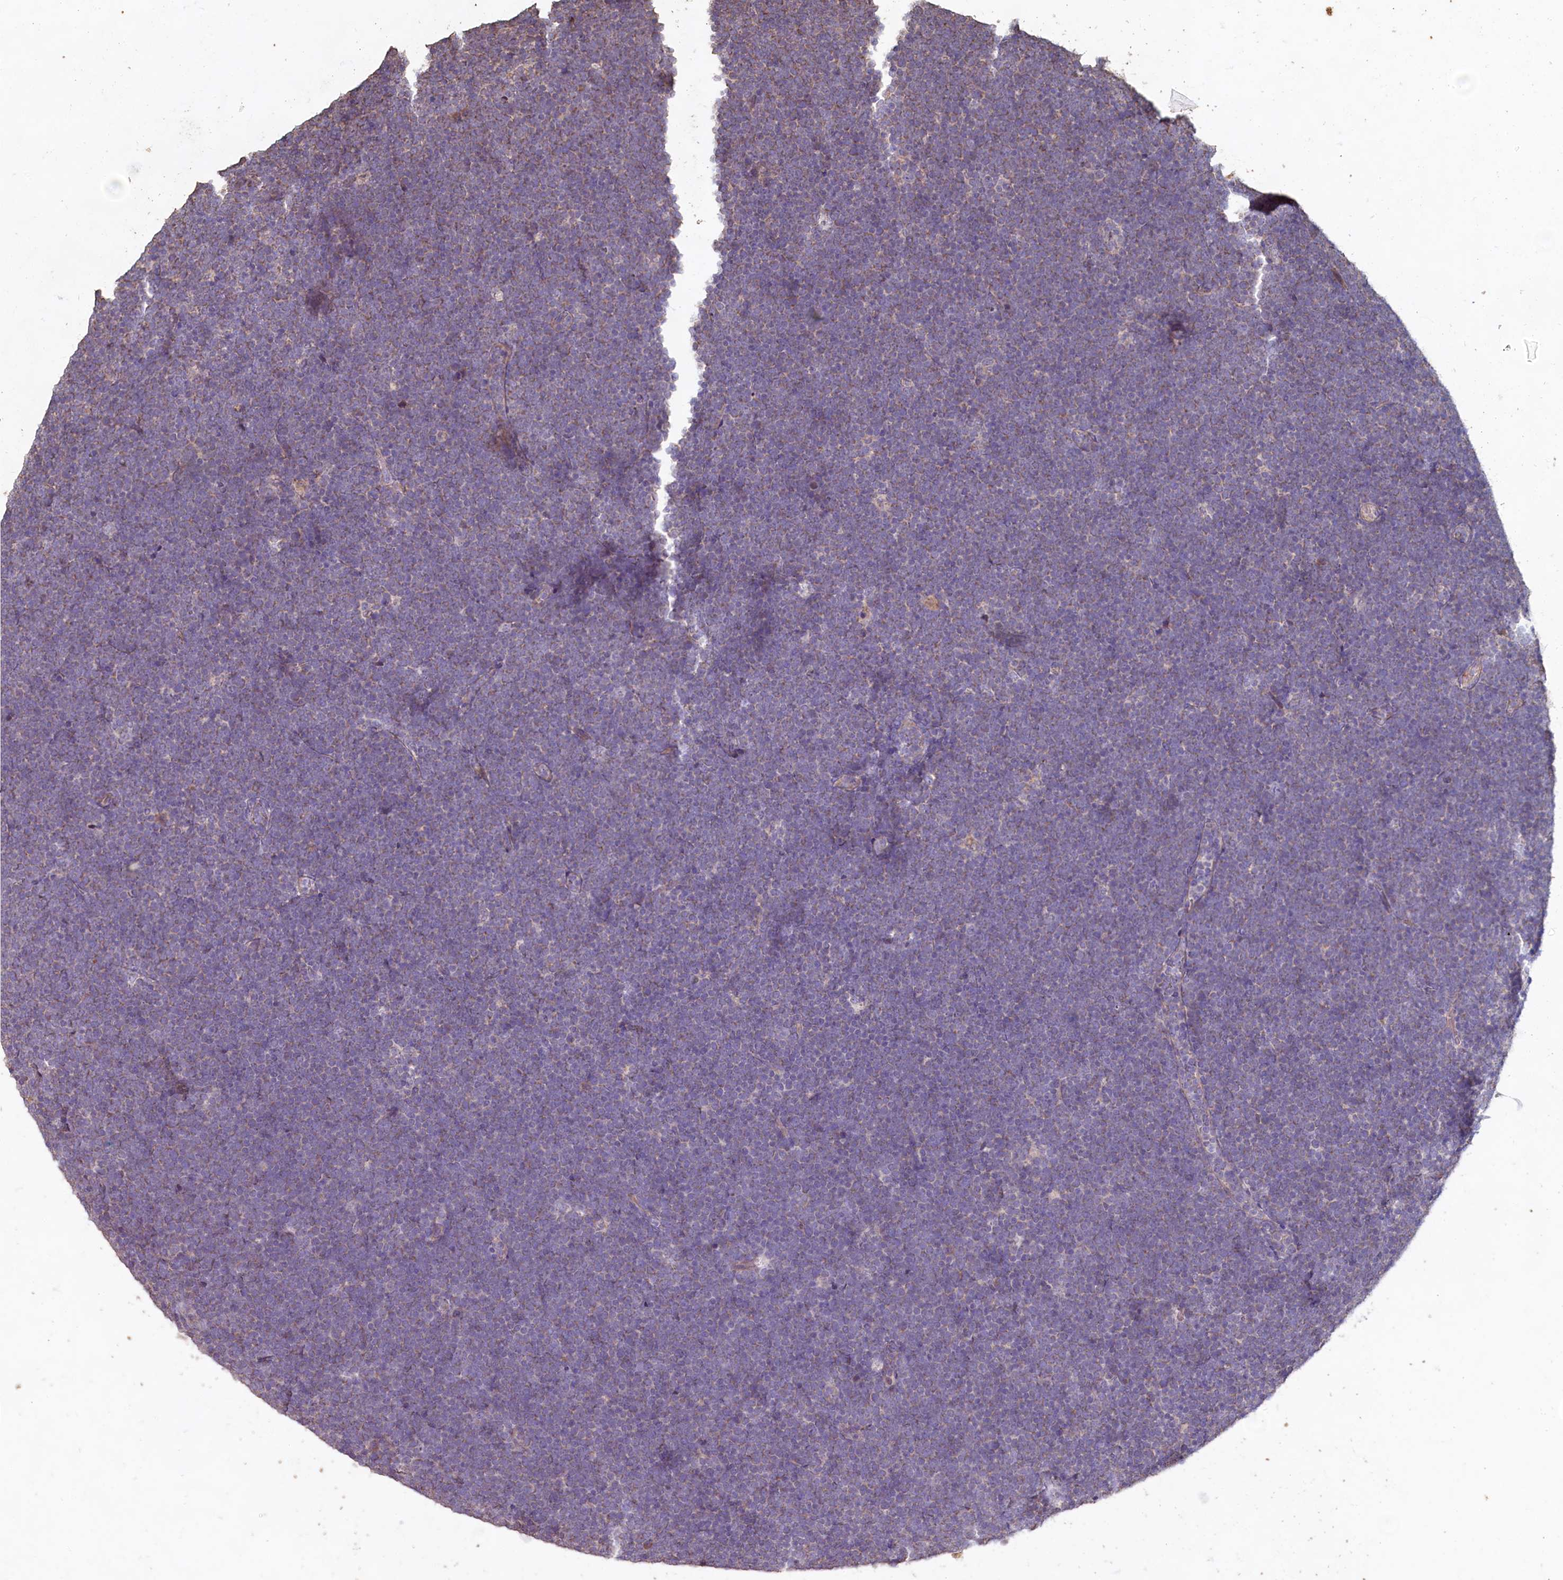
{"staining": {"intensity": "weak", "quantity": "25%-75%", "location": "cytoplasmic/membranous"}, "tissue": "lymphoma", "cell_type": "Tumor cells", "image_type": "cancer", "snomed": [{"axis": "morphology", "description": "Malignant lymphoma, non-Hodgkin's type, High grade"}, {"axis": "topography", "description": "Lymph node"}], "caption": "Protein expression analysis of lymphoma exhibits weak cytoplasmic/membranous staining in approximately 25%-75% of tumor cells.", "gene": "FUNDC1", "patient": {"sex": "male", "age": 13}}